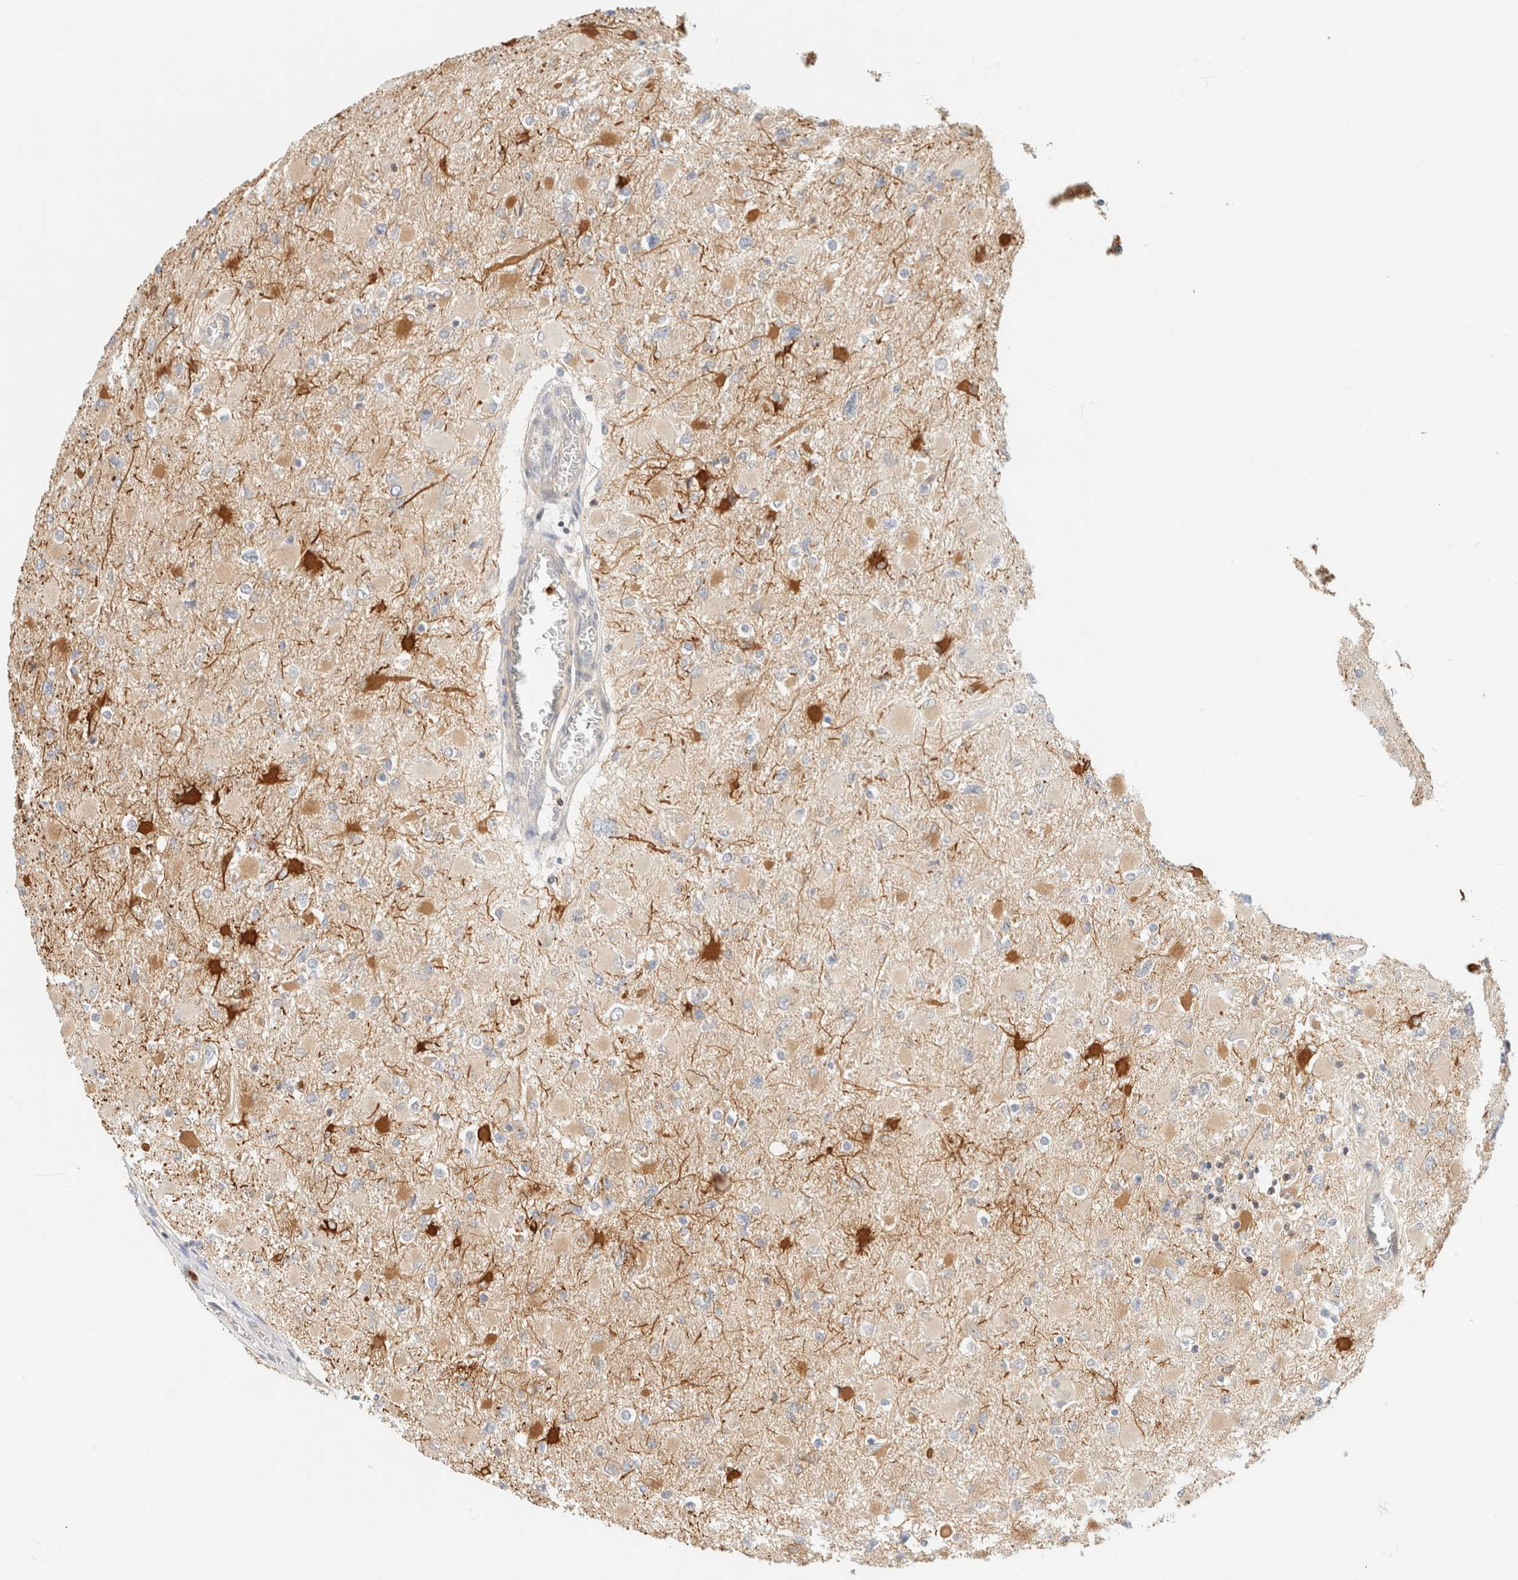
{"staining": {"intensity": "weak", "quantity": "<25%", "location": "cytoplasmic/membranous"}, "tissue": "glioma", "cell_type": "Tumor cells", "image_type": "cancer", "snomed": [{"axis": "morphology", "description": "Glioma, malignant, High grade"}, {"axis": "topography", "description": "Cerebral cortex"}], "caption": "High magnification brightfield microscopy of malignant glioma (high-grade) stained with DAB (brown) and counterstained with hematoxylin (blue): tumor cells show no significant staining.", "gene": "GPI", "patient": {"sex": "female", "age": 36}}